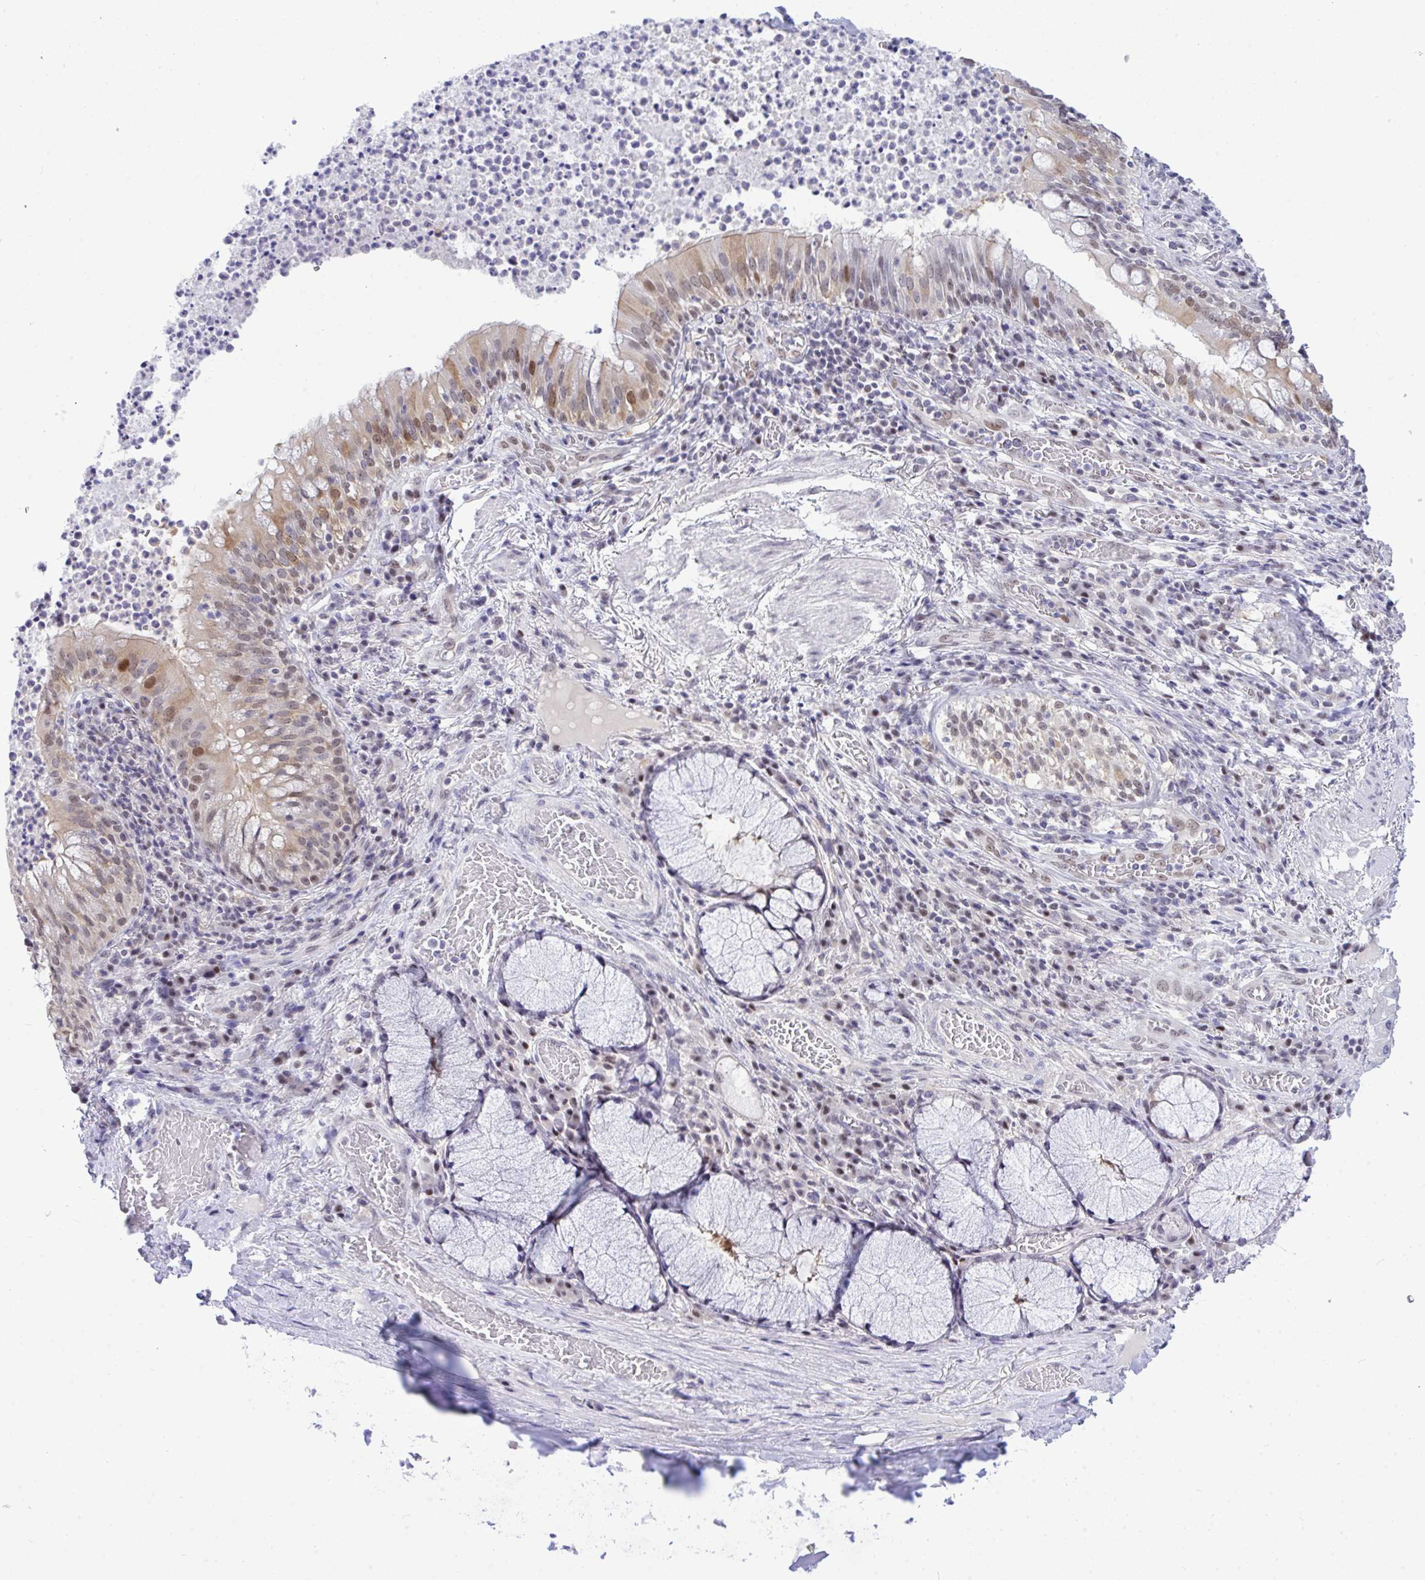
{"staining": {"intensity": "moderate", "quantity": "<25%", "location": "cytoplasmic/membranous,nuclear"}, "tissue": "bronchus", "cell_type": "Respiratory epithelial cells", "image_type": "normal", "snomed": [{"axis": "morphology", "description": "Normal tissue, NOS"}, {"axis": "topography", "description": "Lymph node"}, {"axis": "topography", "description": "Bronchus"}], "caption": "Normal bronchus shows moderate cytoplasmic/membranous,nuclear positivity in approximately <25% of respiratory epithelial cells.", "gene": "THOP1", "patient": {"sex": "male", "age": 56}}